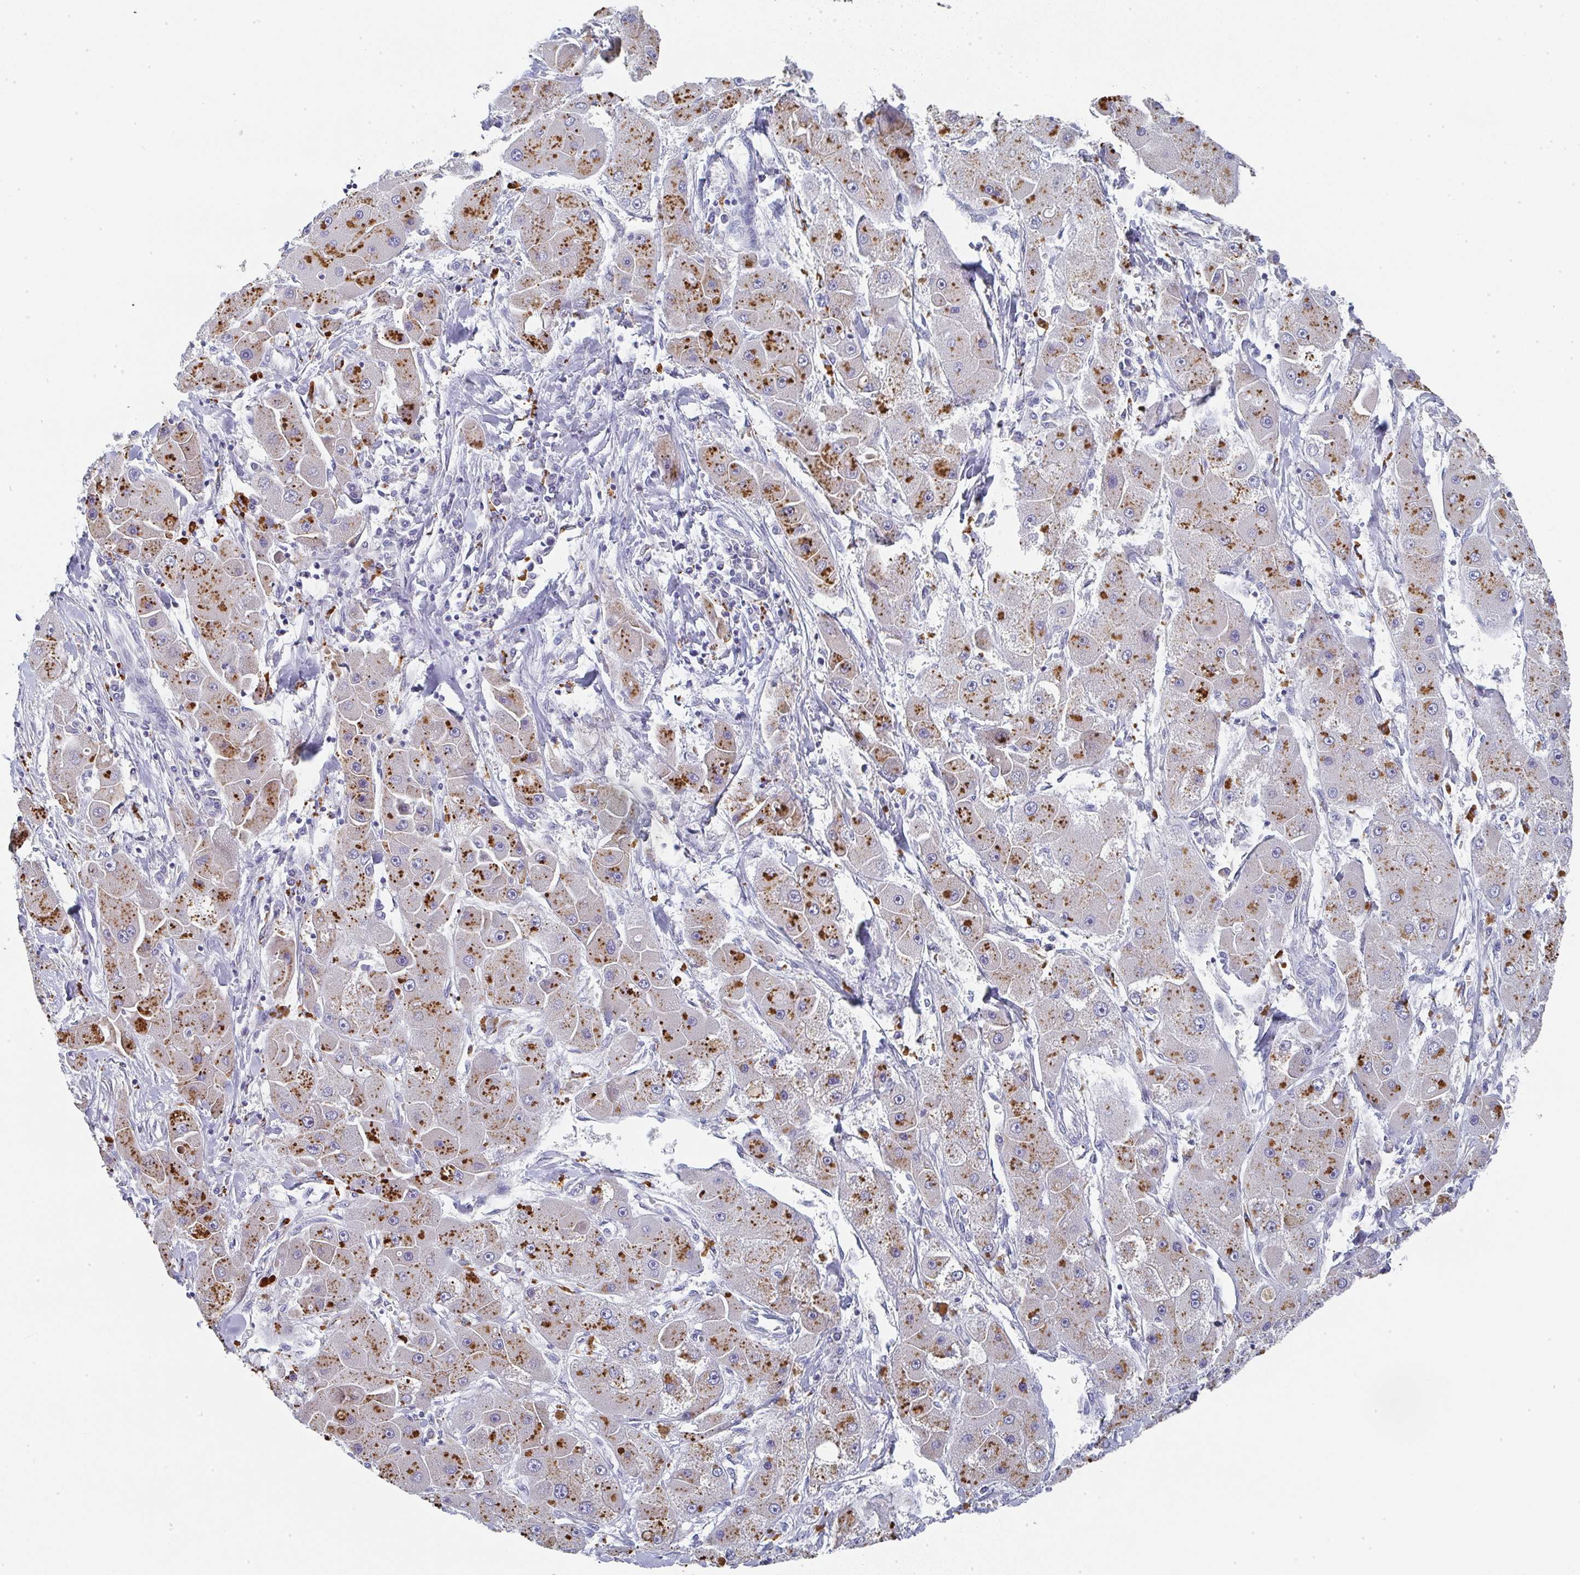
{"staining": {"intensity": "strong", "quantity": "25%-75%", "location": "cytoplasmic/membranous"}, "tissue": "liver cancer", "cell_type": "Tumor cells", "image_type": "cancer", "snomed": [{"axis": "morphology", "description": "Carcinoma, Hepatocellular, NOS"}, {"axis": "topography", "description": "Liver"}], "caption": "High-power microscopy captured an IHC photomicrograph of liver cancer, revealing strong cytoplasmic/membranous expression in approximately 25%-75% of tumor cells.", "gene": "NCF1", "patient": {"sex": "male", "age": 24}}